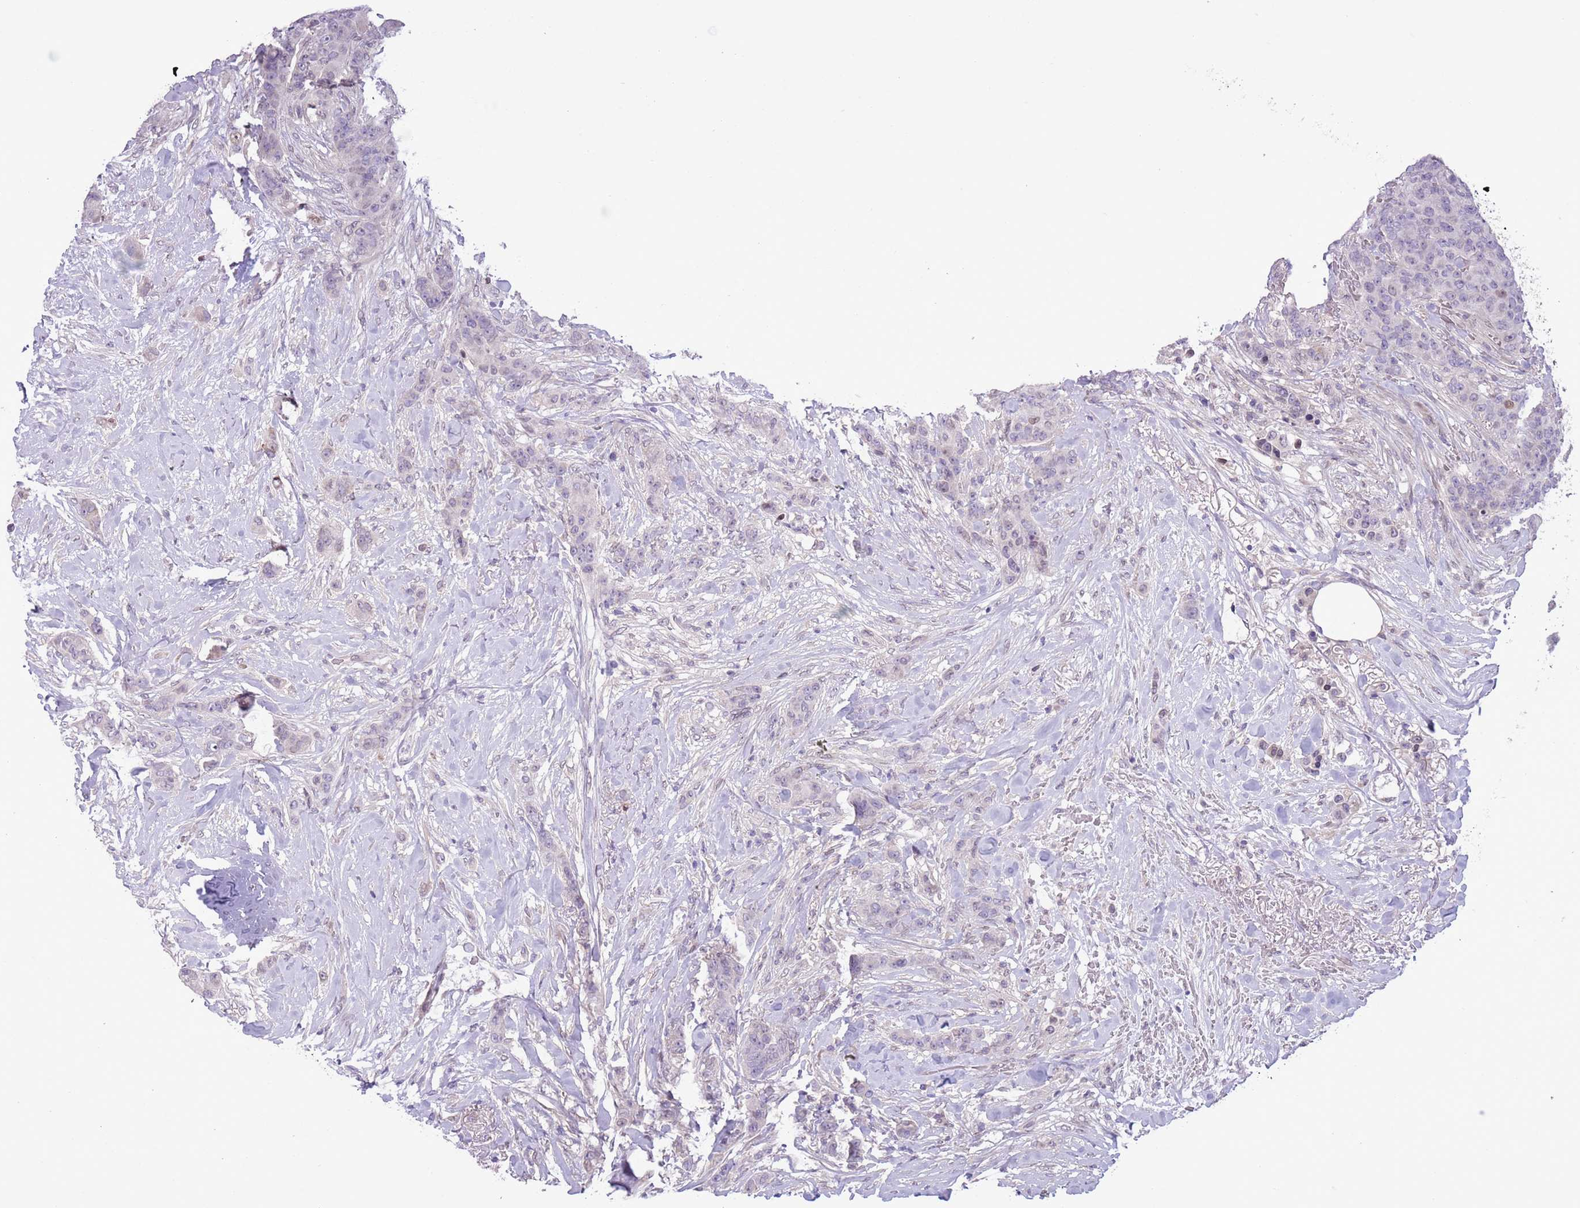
{"staining": {"intensity": "negative", "quantity": "none", "location": "none"}, "tissue": "breast cancer", "cell_type": "Tumor cells", "image_type": "cancer", "snomed": [{"axis": "morphology", "description": "Duct carcinoma"}, {"axis": "topography", "description": "Breast"}], "caption": "Photomicrograph shows no significant protein expression in tumor cells of breast cancer. (DAB IHC, high magnification).", "gene": "CCND2", "patient": {"sex": "female", "age": 40}}